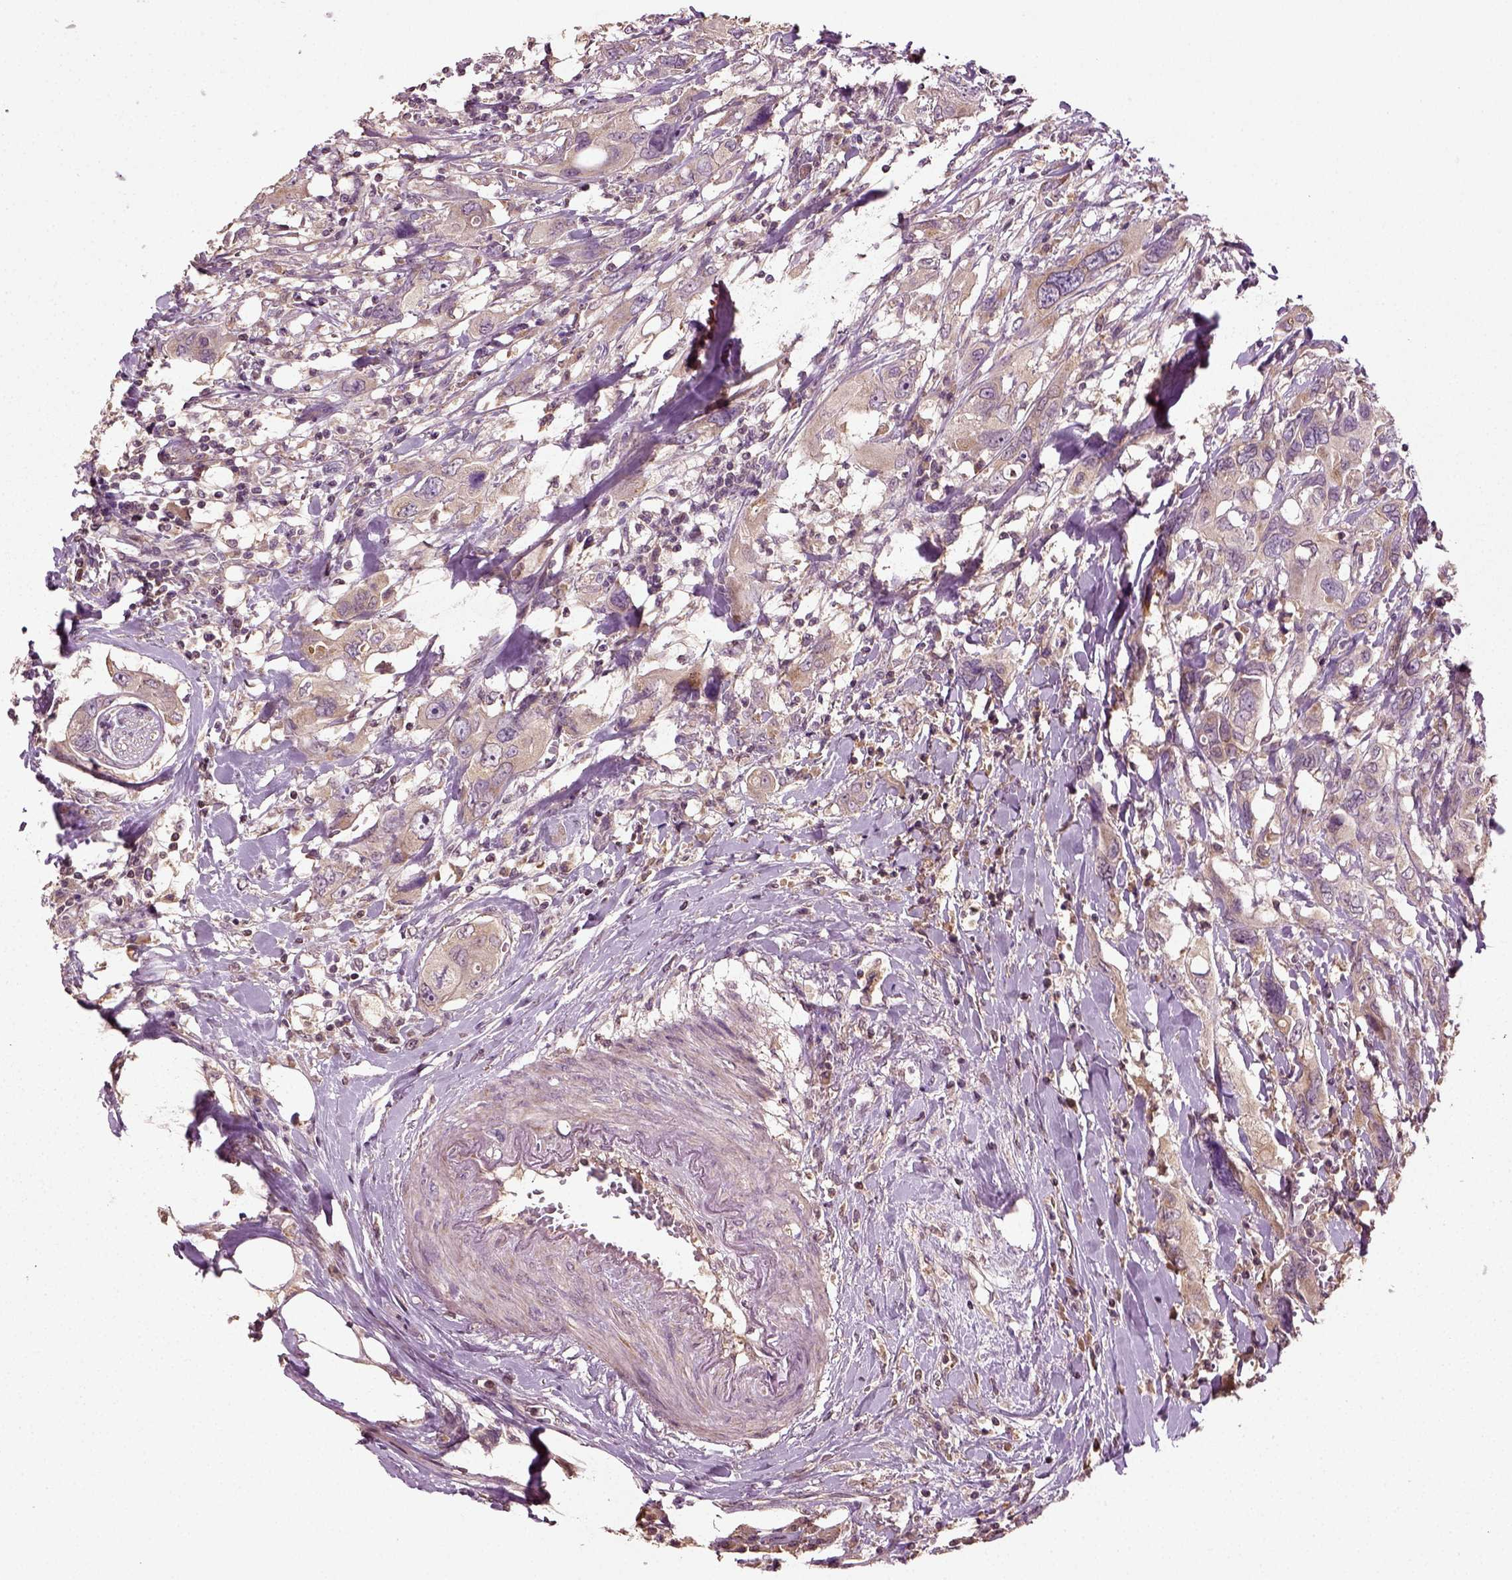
{"staining": {"intensity": "weak", "quantity": ">75%", "location": "cytoplasmic/membranous"}, "tissue": "urothelial cancer", "cell_type": "Tumor cells", "image_type": "cancer", "snomed": [{"axis": "morphology", "description": "Urothelial carcinoma, NOS"}, {"axis": "morphology", "description": "Urothelial carcinoma, High grade"}, {"axis": "topography", "description": "Urinary bladder"}], "caption": "Protein expression analysis of urothelial cancer shows weak cytoplasmic/membranous expression in approximately >75% of tumor cells.", "gene": "ERV3-1", "patient": {"sex": "male", "age": 63}}